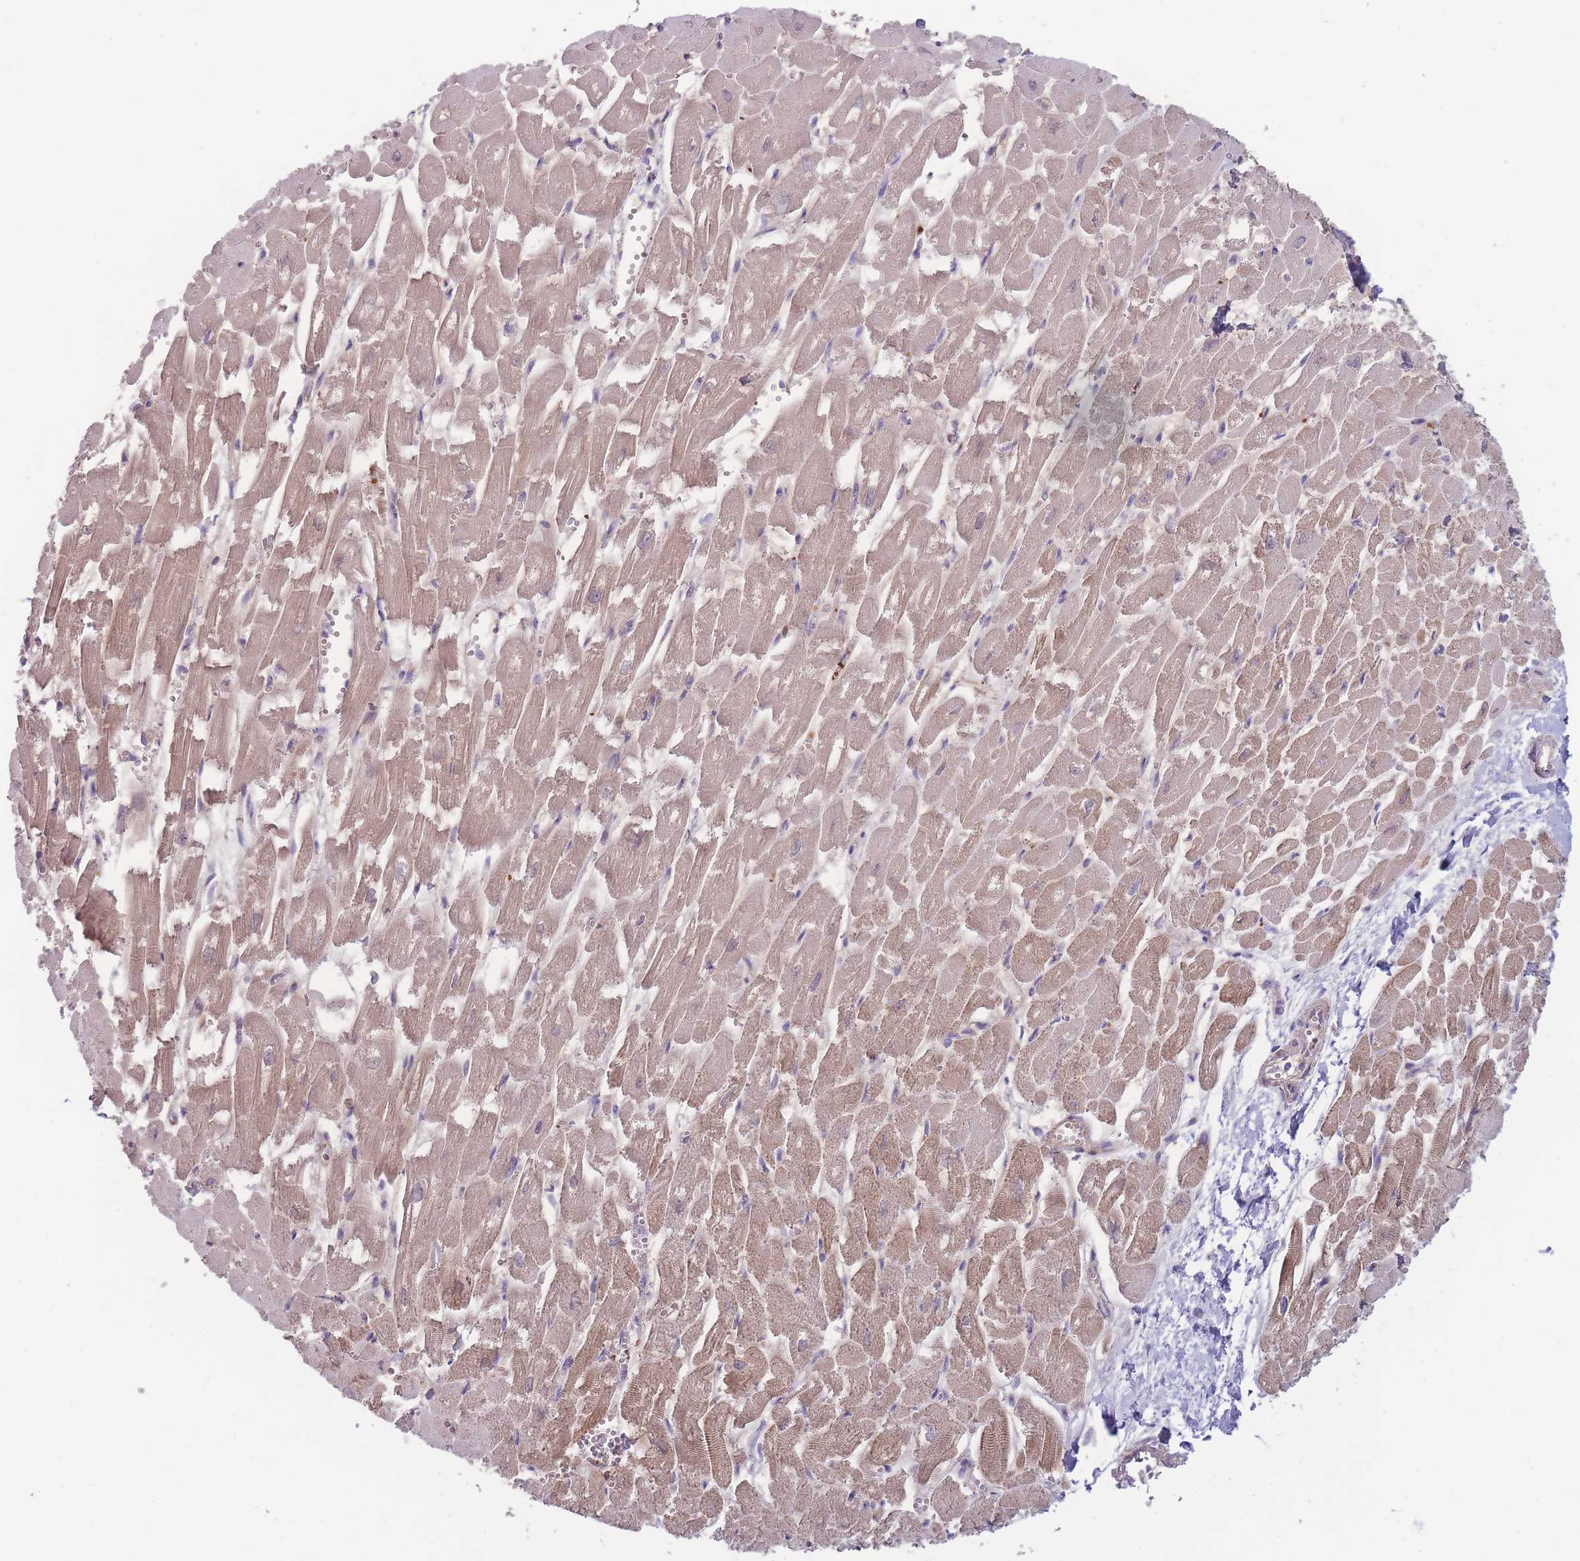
{"staining": {"intensity": "moderate", "quantity": "25%-75%", "location": "cytoplasmic/membranous"}, "tissue": "heart muscle", "cell_type": "Cardiomyocytes", "image_type": "normal", "snomed": [{"axis": "morphology", "description": "Normal tissue, NOS"}, {"axis": "topography", "description": "Heart"}], "caption": "This is an image of IHC staining of unremarkable heart muscle, which shows moderate expression in the cytoplasmic/membranous of cardiomyocytes.", "gene": "STEAP3", "patient": {"sex": "male", "age": 54}}